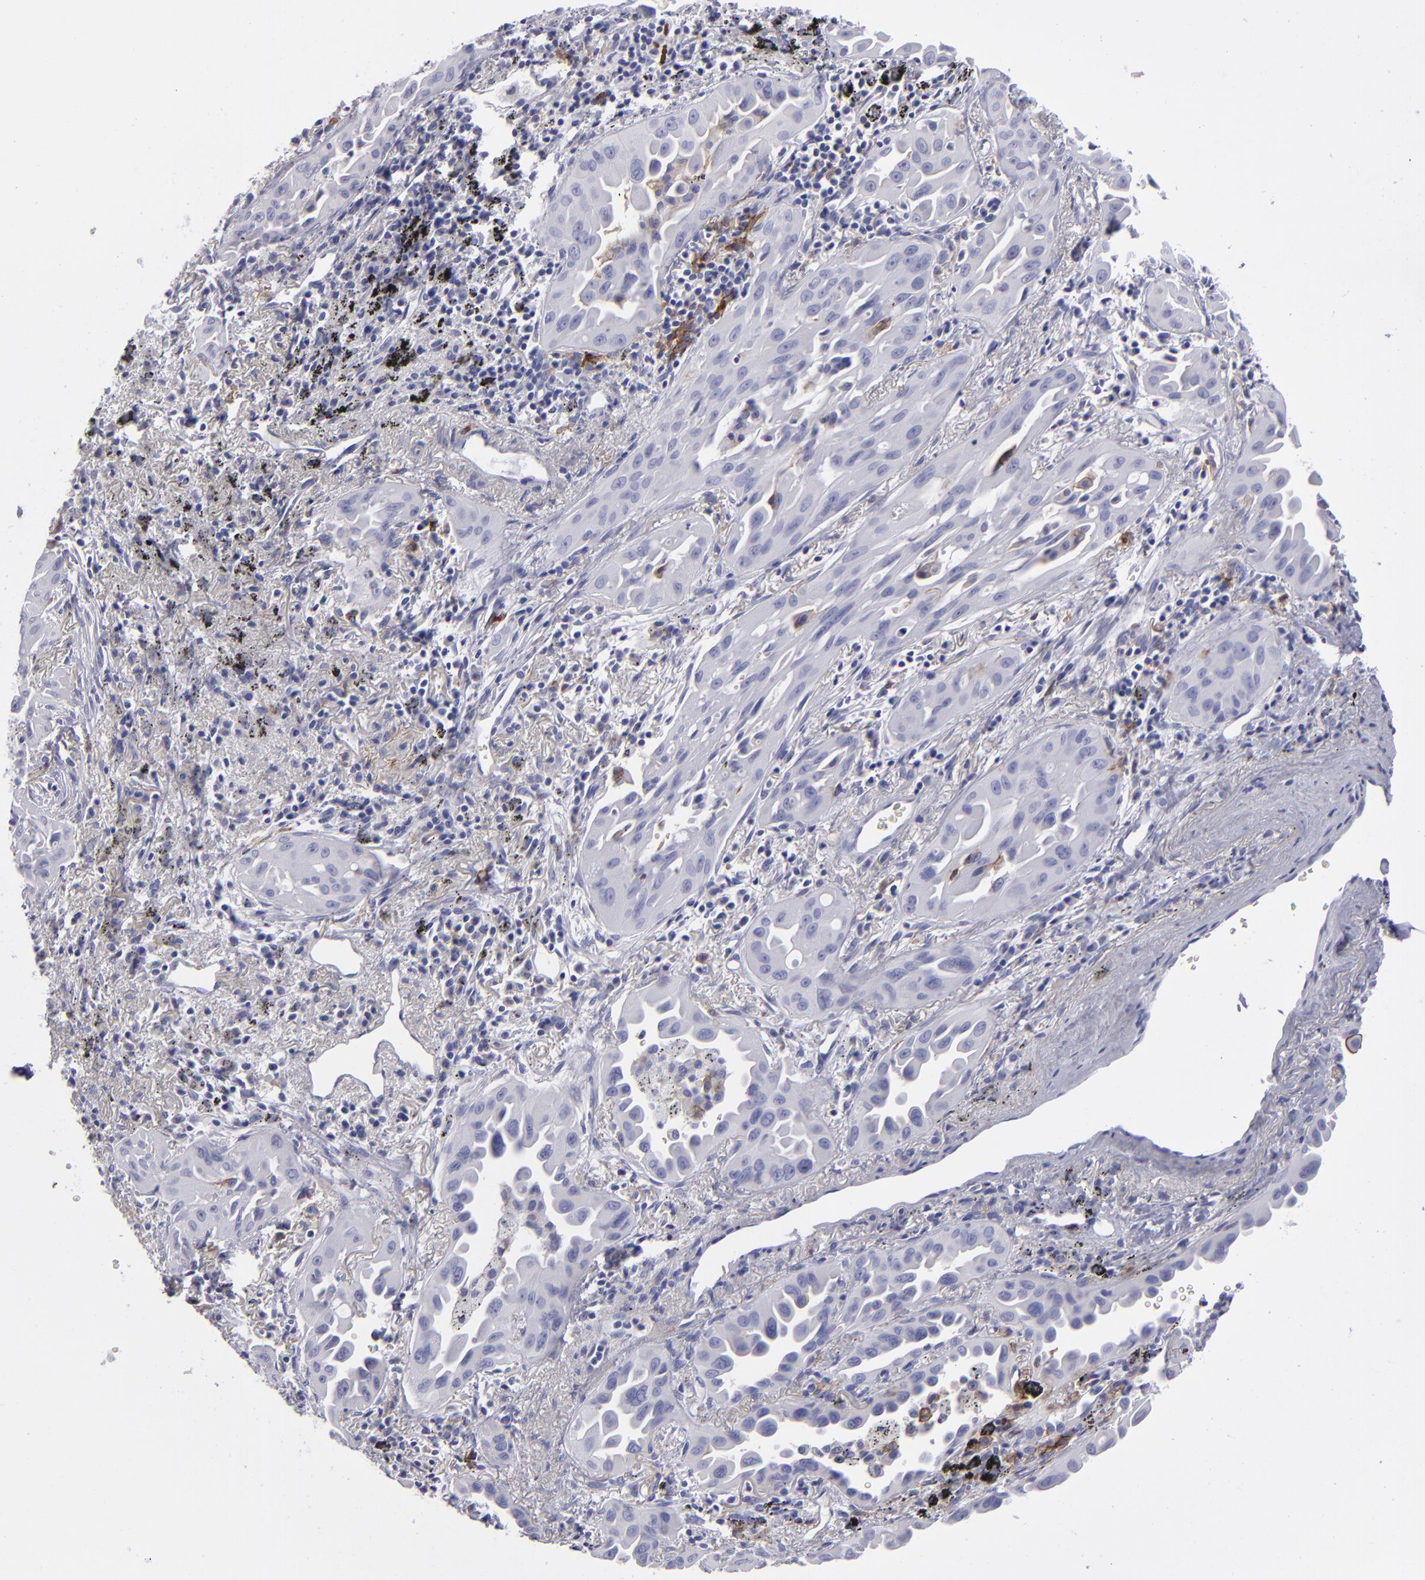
{"staining": {"intensity": "weak", "quantity": "<25%", "location": "cytoplasmic/membranous"}, "tissue": "lung cancer", "cell_type": "Tumor cells", "image_type": "cancer", "snomed": [{"axis": "morphology", "description": "Adenocarcinoma, NOS"}, {"axis": "topography", "description": "Lung"}], "caption": "This is an IHC image of lung adenocarcinoma. There is no staining in tumor cells.", "gene": "ANPEP", "patient": {"sex": "male", "age": 68}}